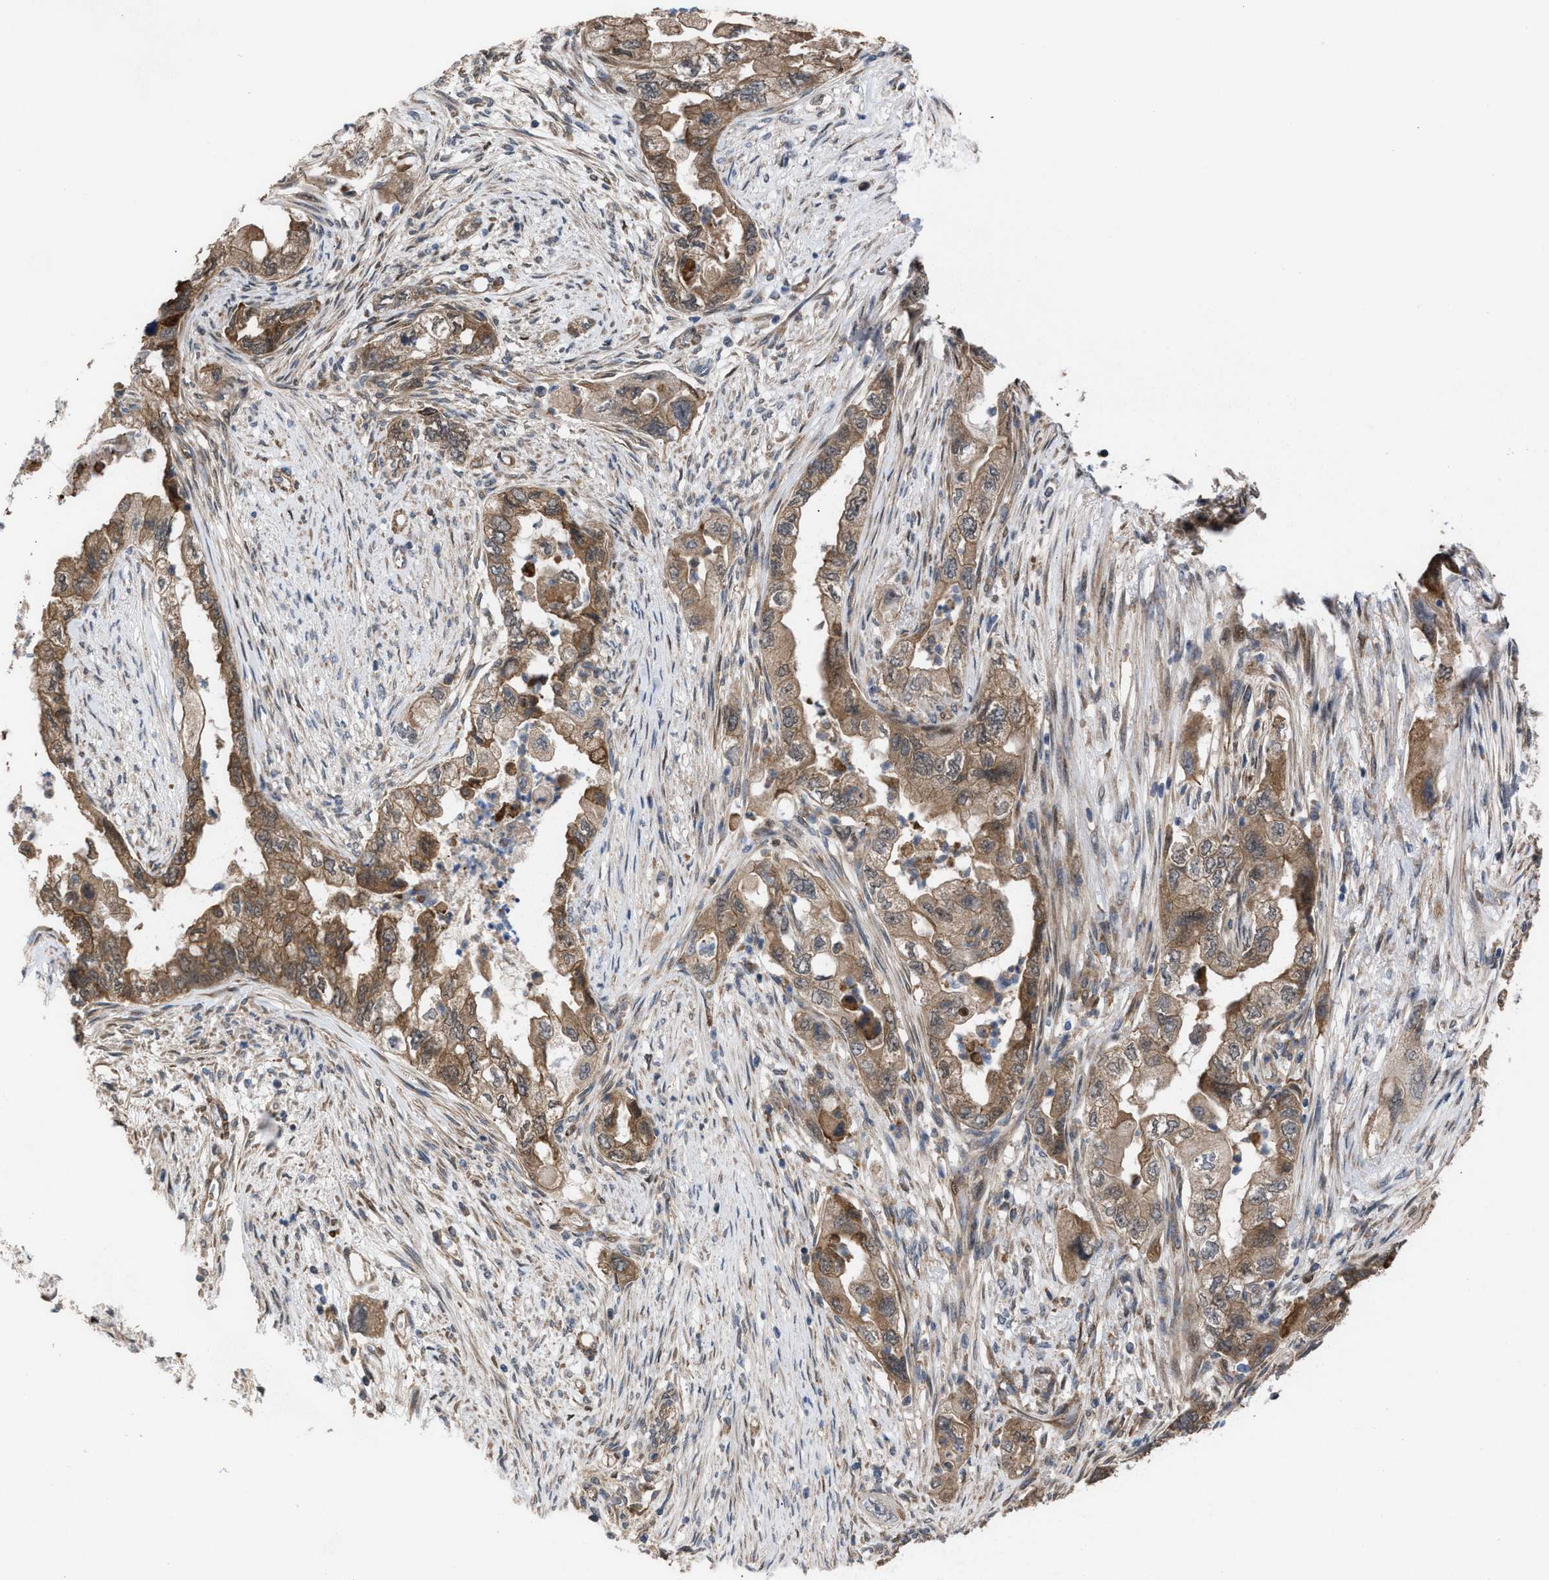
{"staining": {"intensity": "moderate", "quantity": ">75%", "location": "cytoplasmic/membranous"}, "tissue": "pancreatic cancer", "cell_type": "Tumor cells", "image_type": "cancer", "snomed": [{"axis": "morphology", "description": "Adenocarcinoma, NOS"}, {"axis": "topography", "description": "Pancreas"}], "caption": "Pancreatic cancer (adenocarcinoma) was stained to show a protein in brown. There is medium levels of moderate cytoplasmic/membranous staining in approximately >75% of tumor cells. (Brightfield microscopy of DAB IHC at high magnification).", "gene": "TP53BP2", "patient": {"sex": "female", "age": 73}}